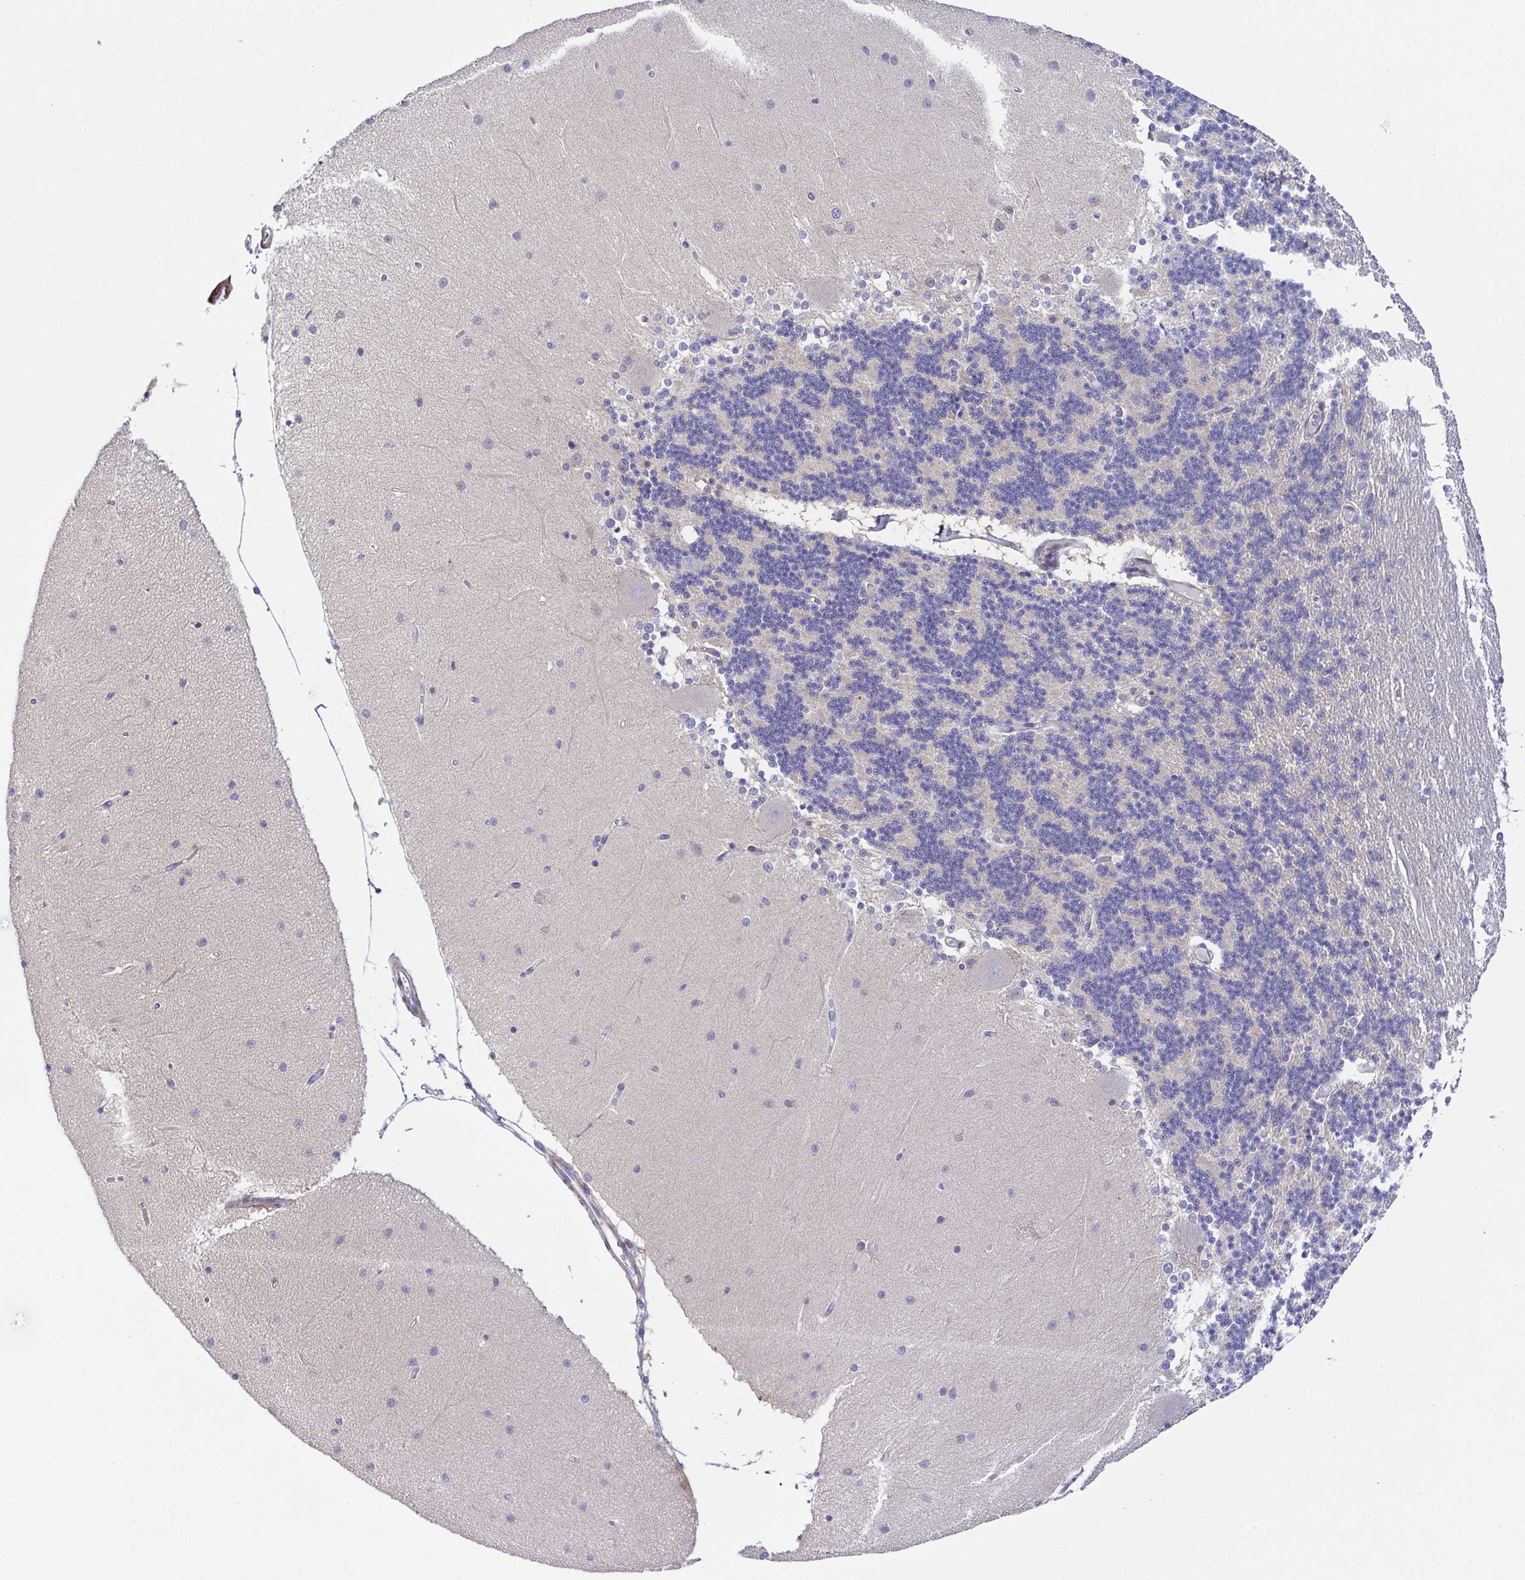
{"staining": {"intensity": "negative", "quantity": "none", "location": "none"}, "tissue": "cerebellum", "cell_type": "Cells in granular layer", "image_type": "normal", "snomed": [{"axis": "morphology", "description": "Normal tissue, NOS"}, {"axis": "topography", "description": "Cerebellum"}], "caption": "Immunohistochemistry photomicrograph of benign cerebellum: human cerebellum stained with DAB demonstrates no significant protein staining in cells in granular layer. Brightfield microscopy of immunohistochemistry stained with DAB (3,3'-diaminobenzidine) (brown) and hematoxylin (blue), captured at high magnification.", "gene": "CFAP97D1", "patient": {"sex": "female", "age": 54}}